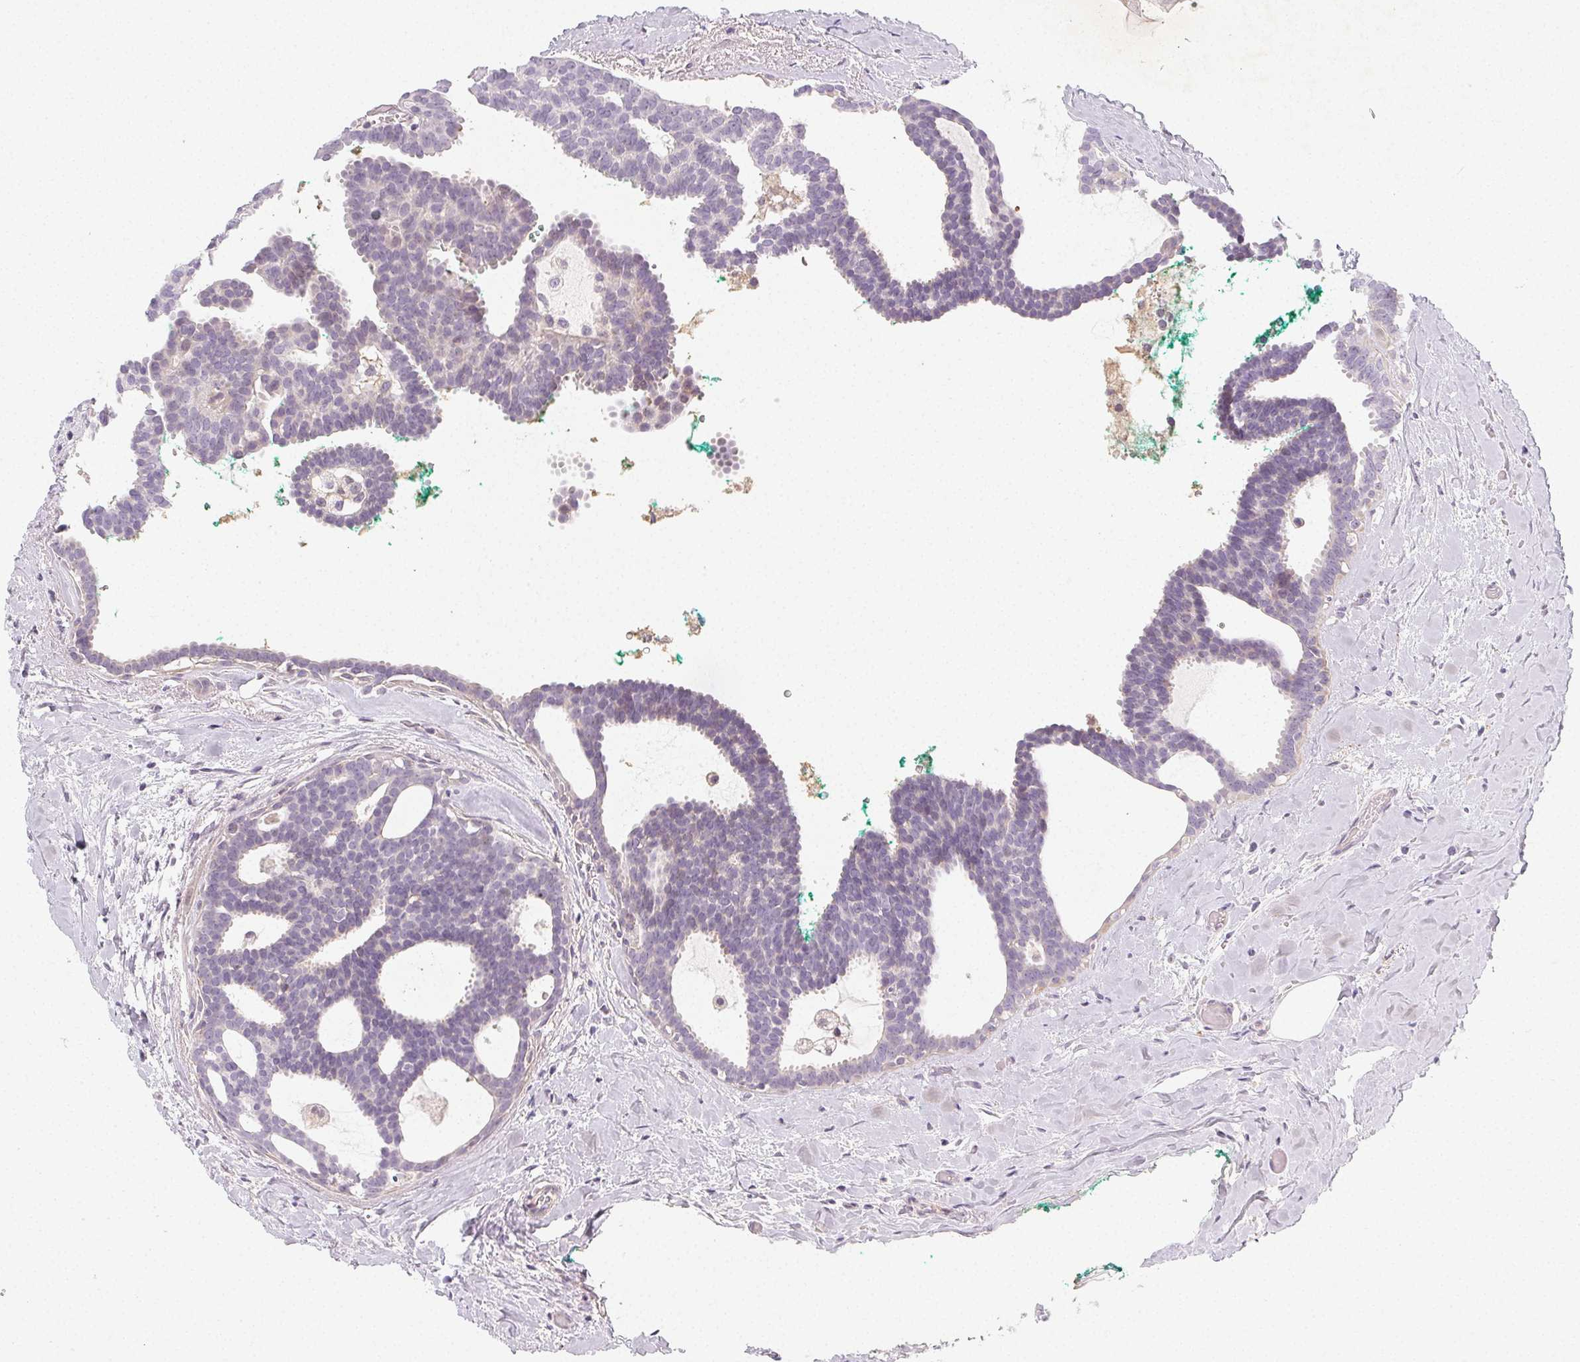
{"staining": {"intensity": "negative", "quantity": "none", "location": "none"}, "tissue": "breast cancer", "cell_type": "Tumor cells", "image_type": "cancer", "snomed": [{"axis": "morphology", "description": "Intraductal carcinoma, in situ"}, {"axis": "morphology", "description": "Duct carcinoma"}, {"axis": "morphology", "description": "Lobular carcinoma, in situ"}, {"axis": "topography", "description": "Breast"}], "caption": "Breast cancer (infiltrating ductal carcinoma) was stained to show a protein in brown. There is no significant staining in tumor cells.", "gene": "LRRC23", "patient": {"sex": "female", "age": 44}}